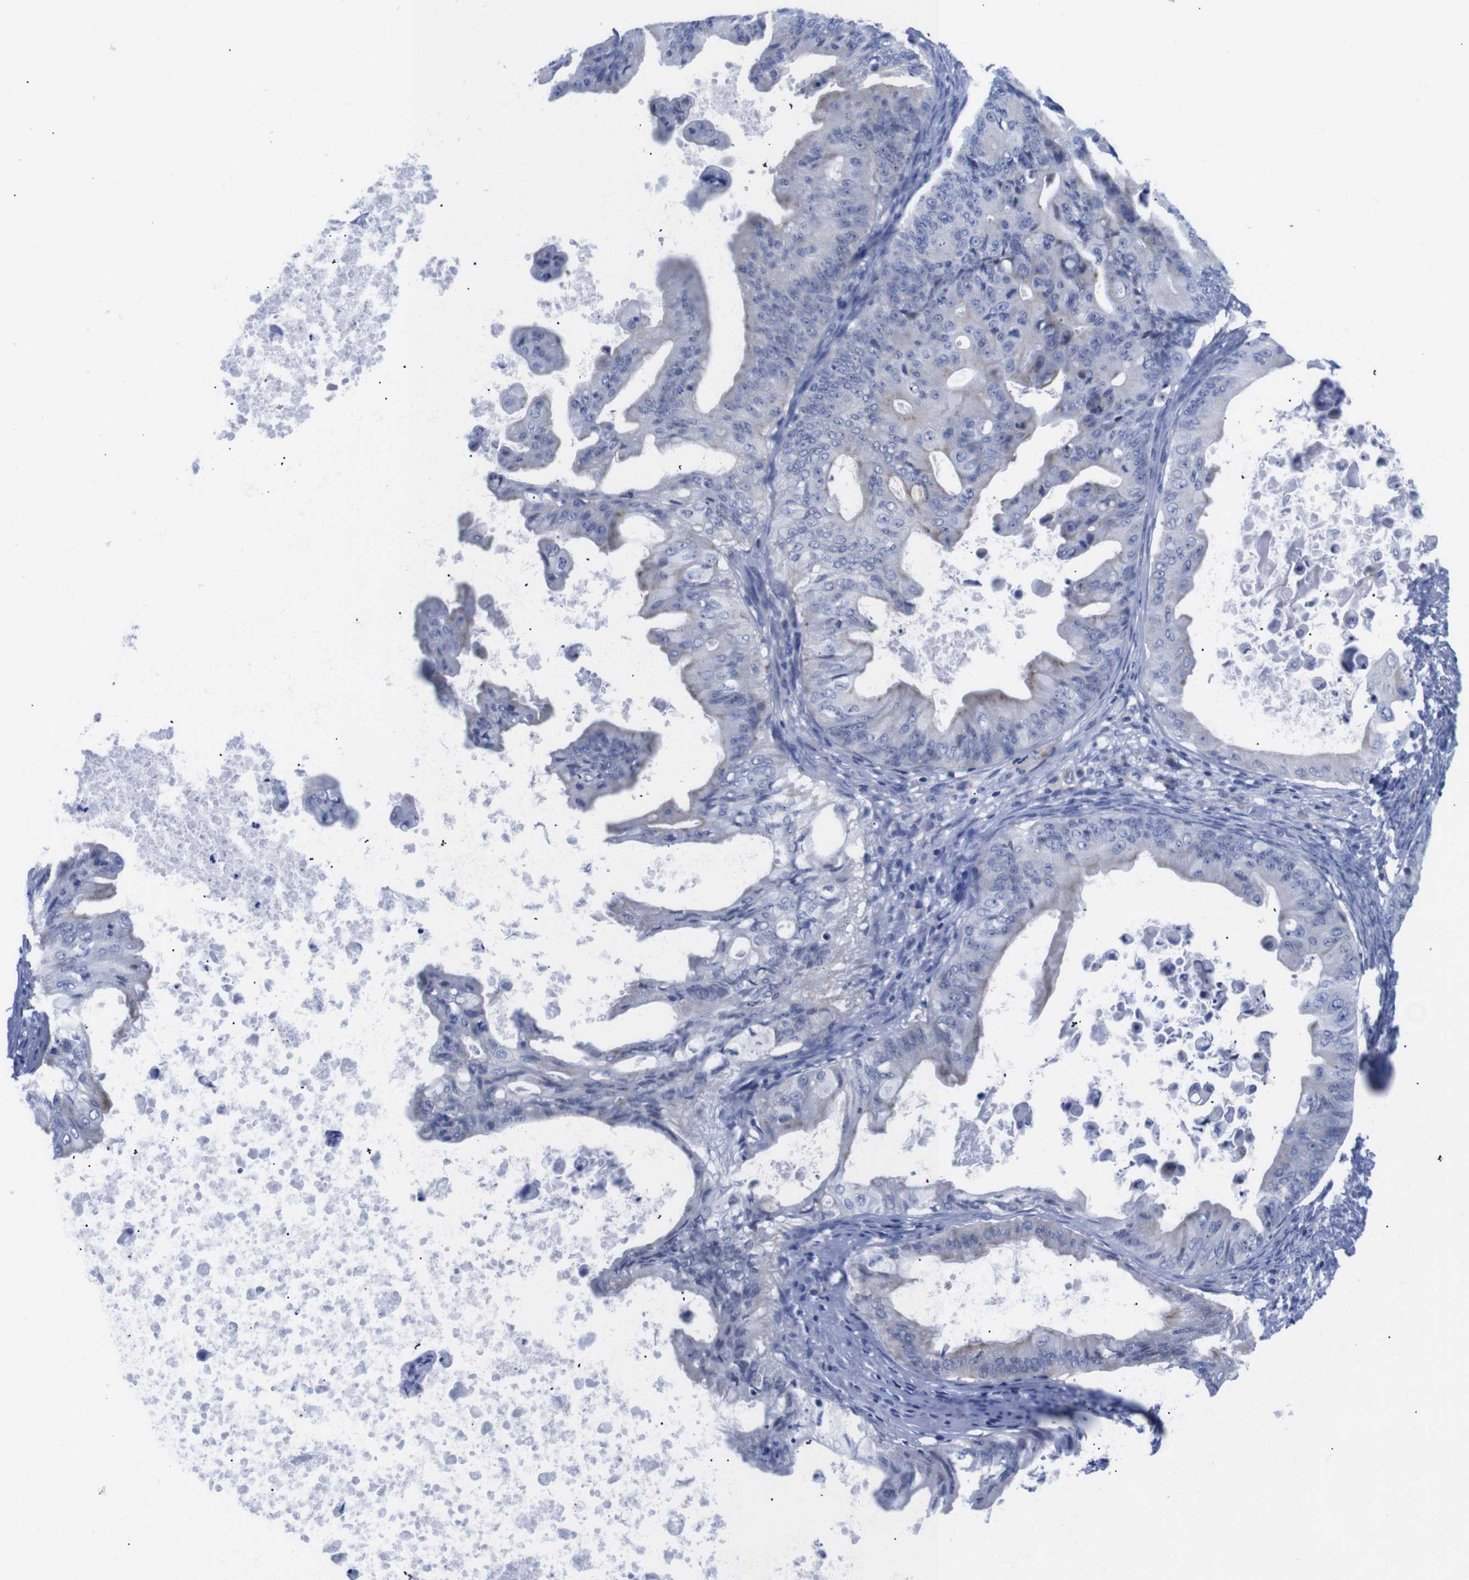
{"staining": {"intensity": "negative", "quantity": "none", "location": "none"}, "tissue": "ovarian cancer", "cell_type": "Tumor cells", "image_type": "cancer", "snomed": [{"axis": "morphology", "description": "Cystadenocarcinoma, mucinous, NOS"}, {"axis": "topography", "description": "Ovary"}], "caption": "Image shows no significant protein expression in tumor cells of mucinous cystadenocarcinoma (ovarian). Brightfield microscopy of immunohistochemistry (IHC) stained with DAB (brown) and hematoxylin (blue), captured at high magnification.", "gene": "LRRC55", "patient": {"sex": "female", "age": 37}}